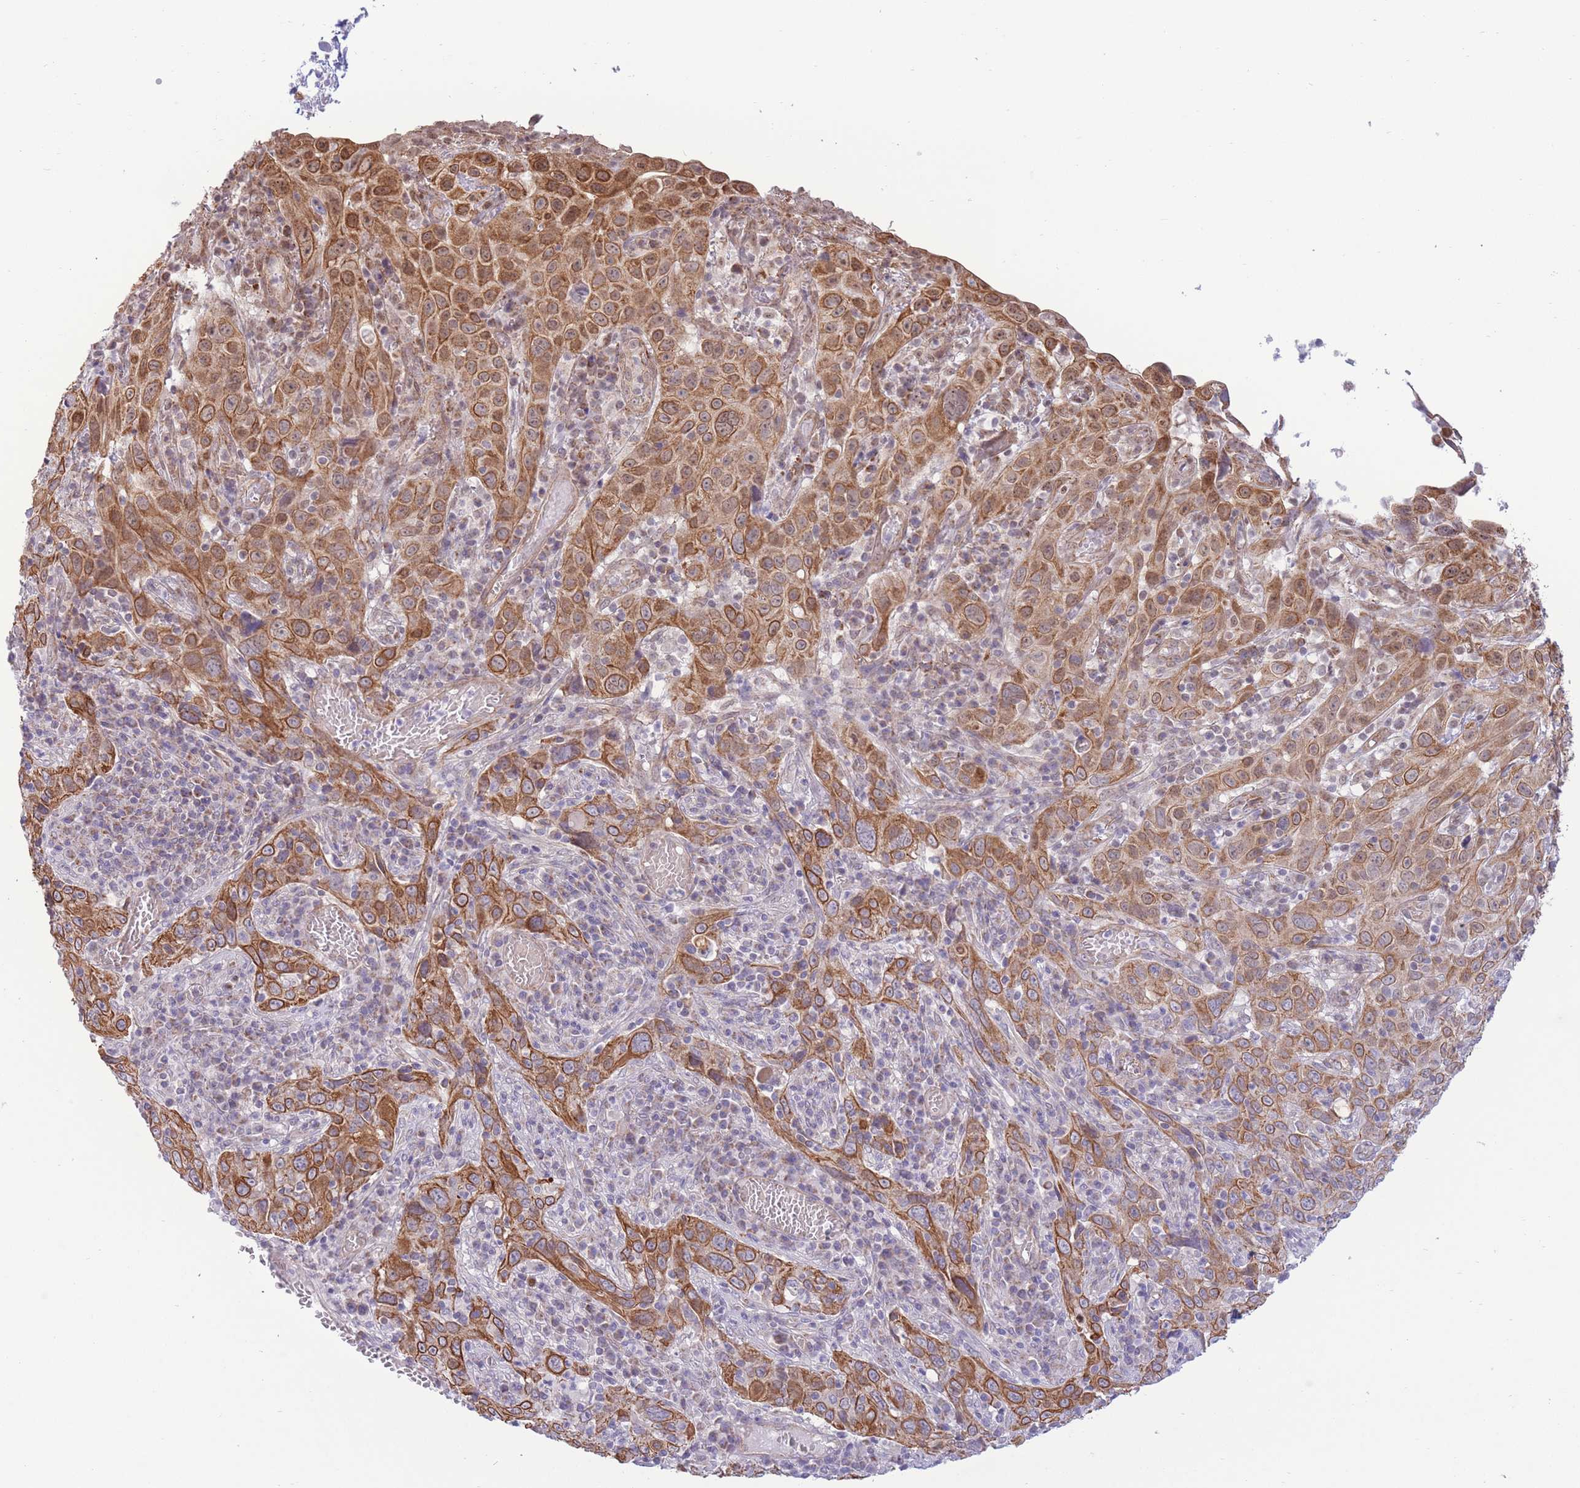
{"staining": {"intensity": "moderate", "quantity": ">75%", "location": "cytoplasmic/membranous"}, "tissue": "cervical cancer", "cell_type": "Tumor cells", "image_type": "cancer", "snomed": [{"axis": "morphology", "description": "Squamous cell carcinoma, NOS"}, {"axis": "topography", "description": "Cervix"}], "caption": "Cervical cancer (squamous cell carcinoma) was stained to show a protein in brown. There is medium levels of moderate cytoplasmic/membranous staining in about >75% of tumor cells.", "gene": "MRPS31", "patient": {"sex": "female", "age": 46}}